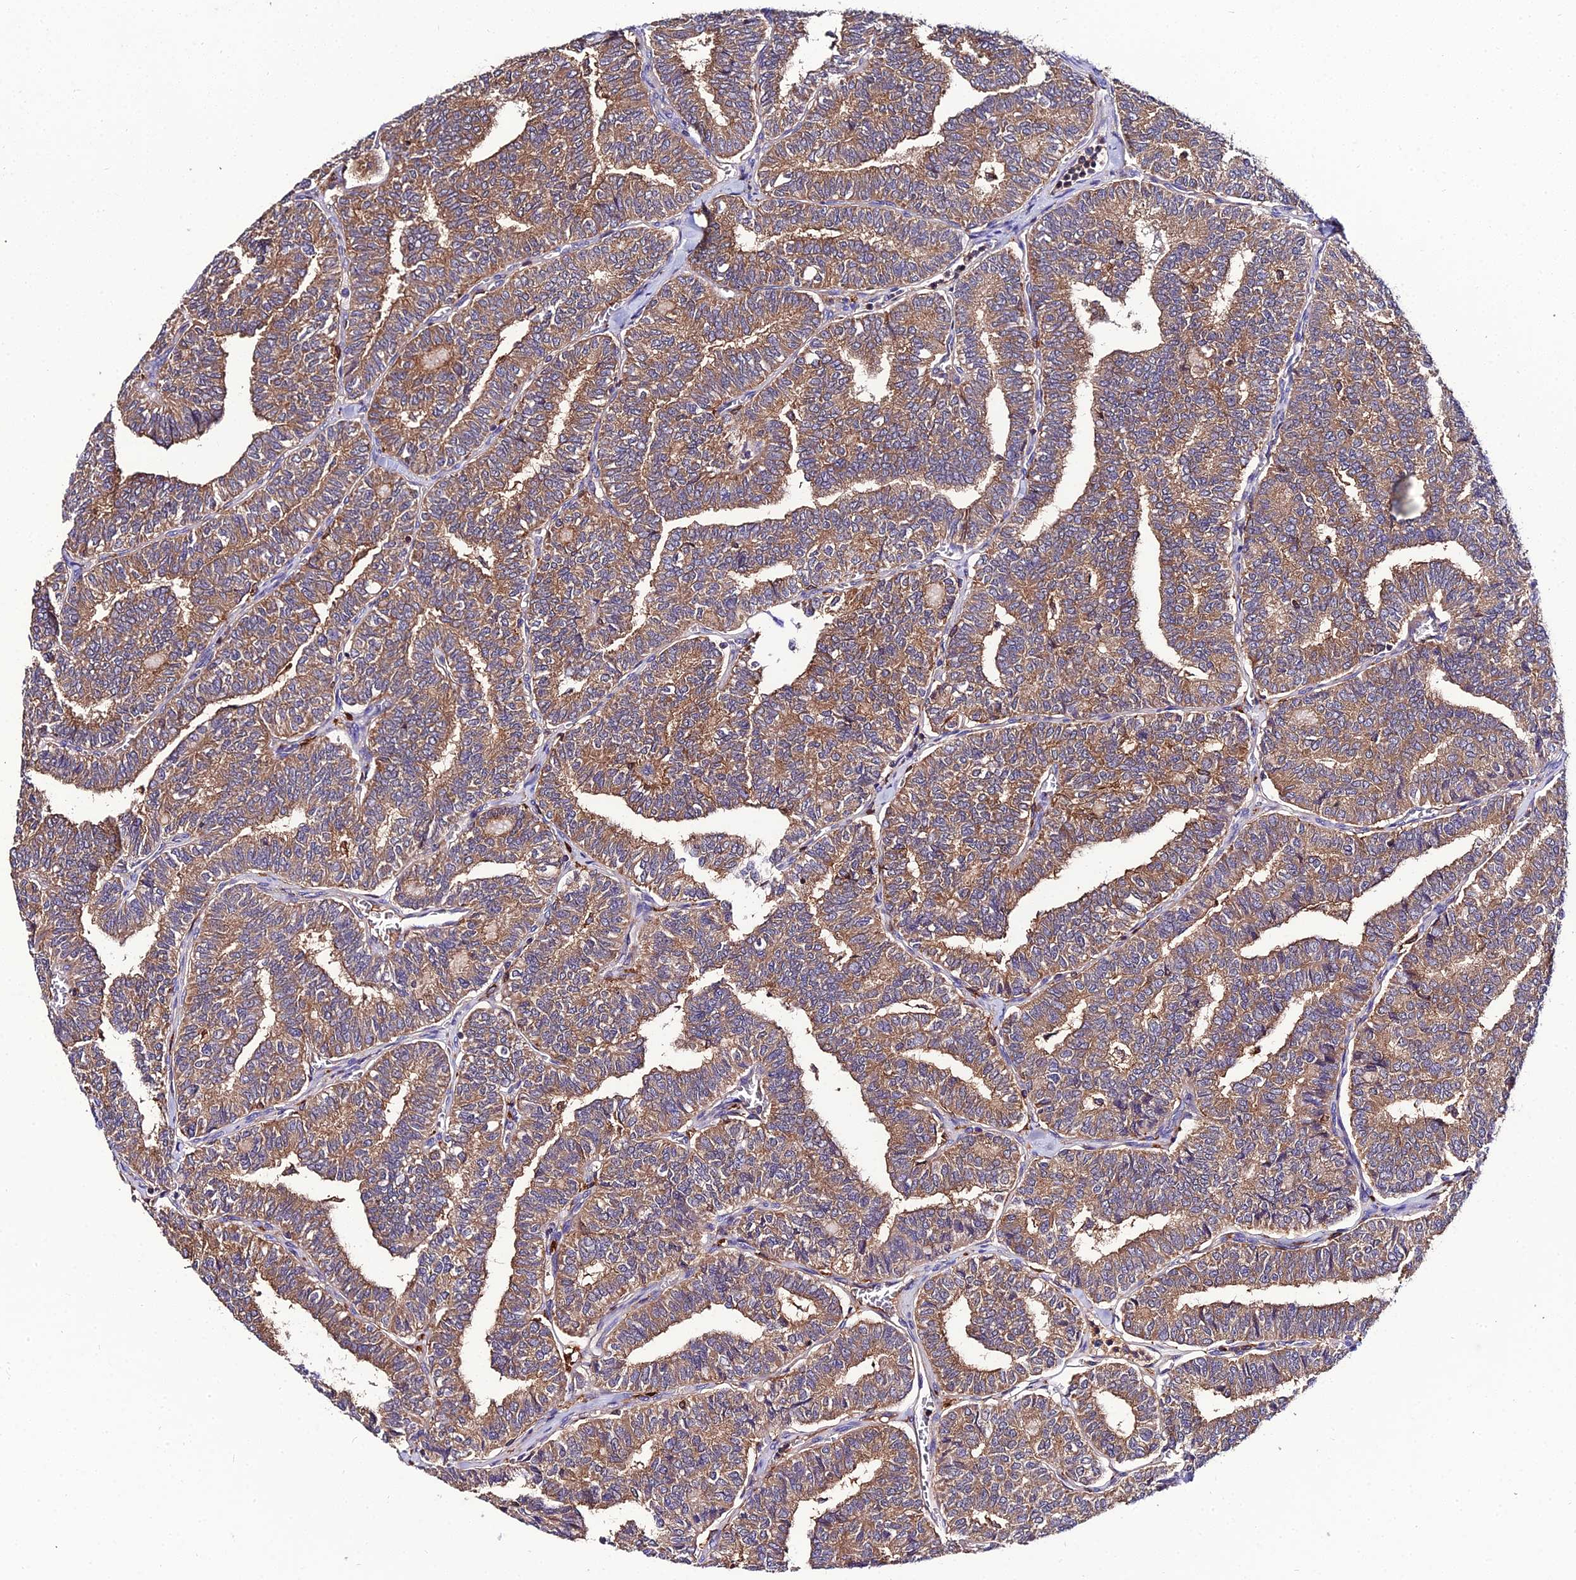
{"staining": {"intensity": "moderate", "quantity": ">75%", "location": "cytoplasmic/membranous"}, "tissue": "thyroid cancer", "cell_type": "Tumor cells", "image_type": "cancer", "snomed": [{"axis": "morphology", "description": "Papillary adenocarcinoma, NOS"}, {"axis": "topography", "description": "Thyroid gland"}], "caption": "Human thyroid papillary adenocarcinoma stained with a brown dye displays moderate cytoplasmic/membranous positive staining in about >75% of tumor cells.", "gene": "C2orf69", "patient": {"sex": "female", "age": 35}}